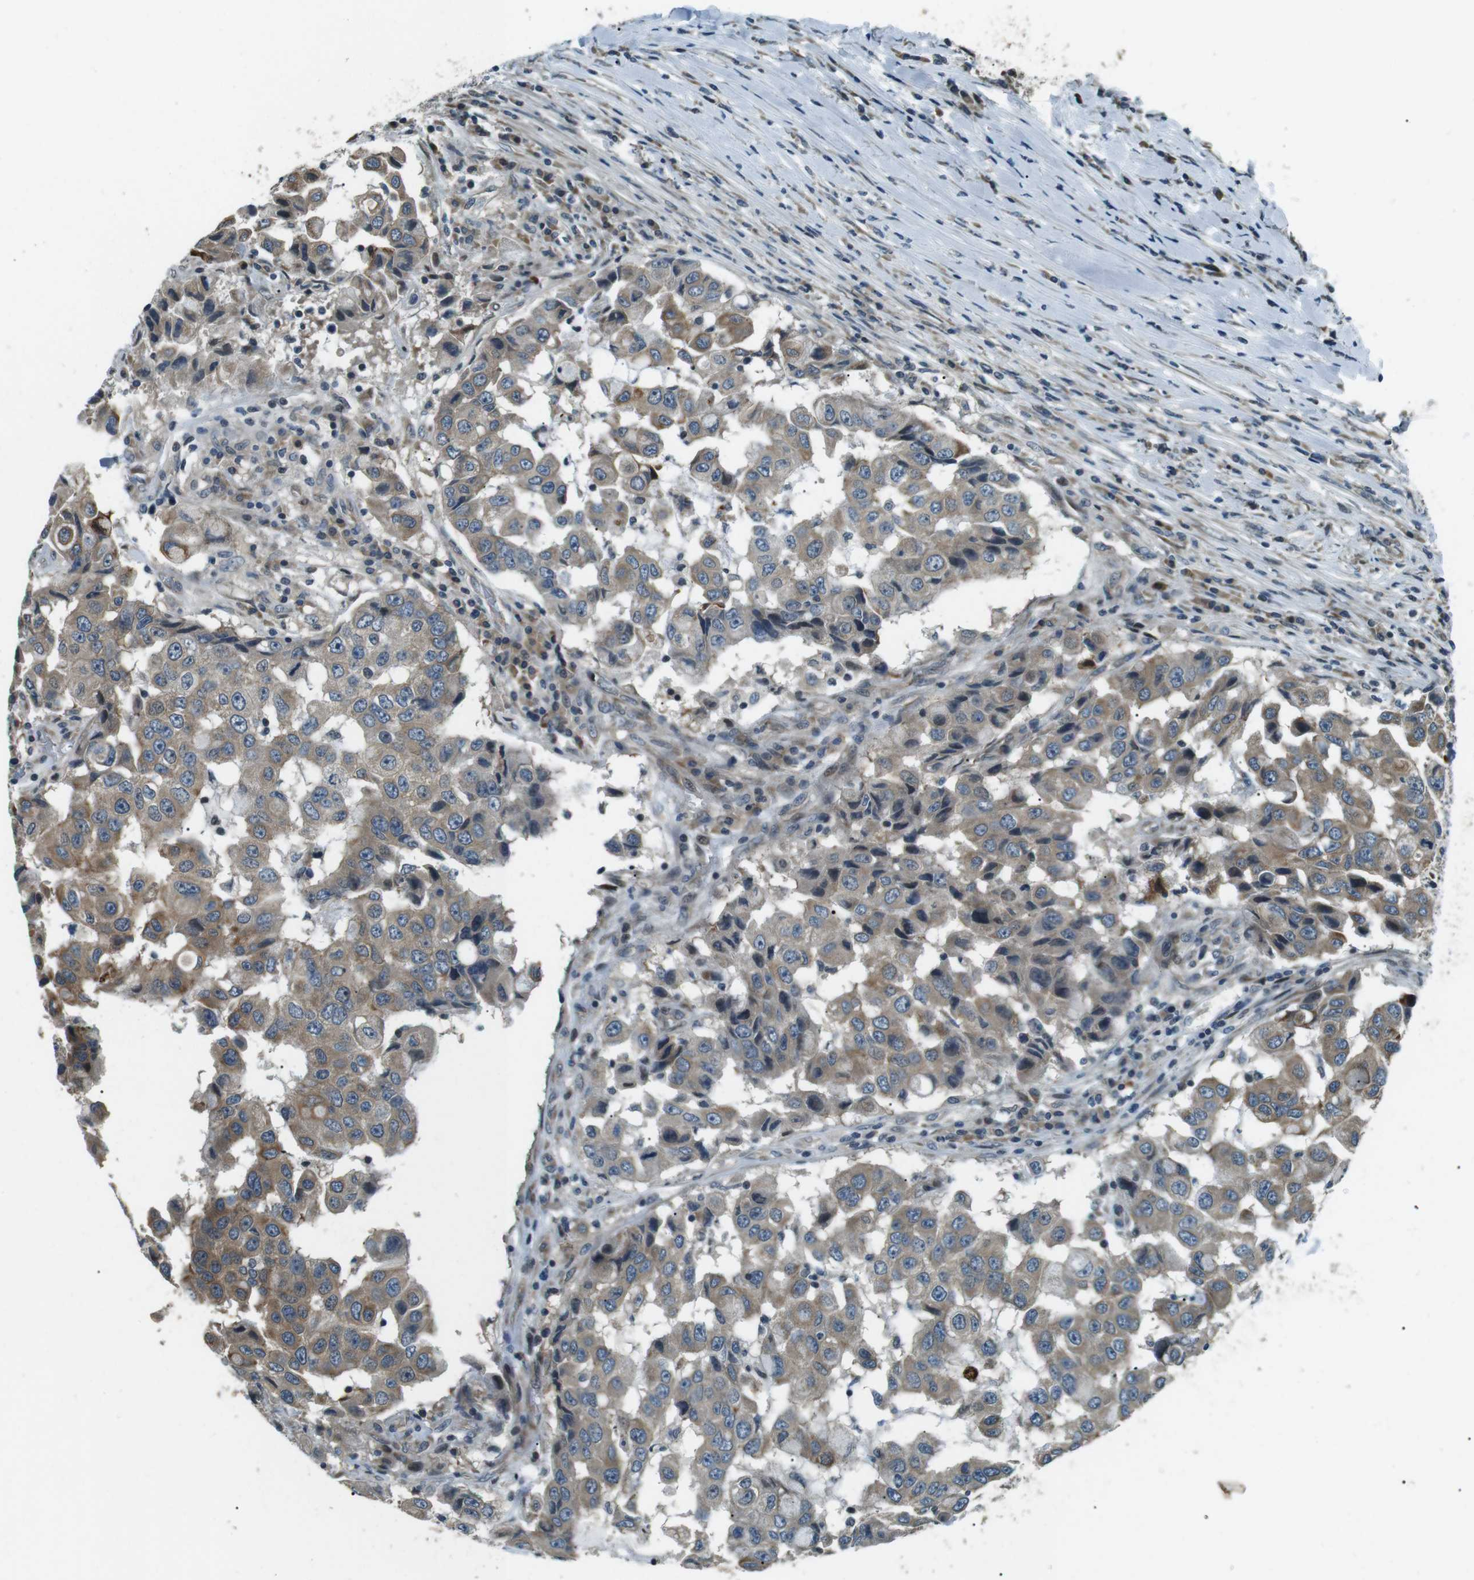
{"staining": {"intensity": "moderate", "quantity": ">75%", "location": "cytoplasmic/membranous"}, "tissue": "breast cancer", "cell_type": "Tumor cells", "image_type": "cancer", "snomed": [{"axis": "morphology", "description": "Duct carcinoma"}, {"axis": "topography", "description": "Breast"}], "caption": "Protein expression analysis of human infiltrating ductal carcinoma (breast) reveals moderate cytoplasmic/membranous staining in approximately >75% of tumor cells.", "gene": "TMEM74", "patient": {"sex": "female", "age": 27}}